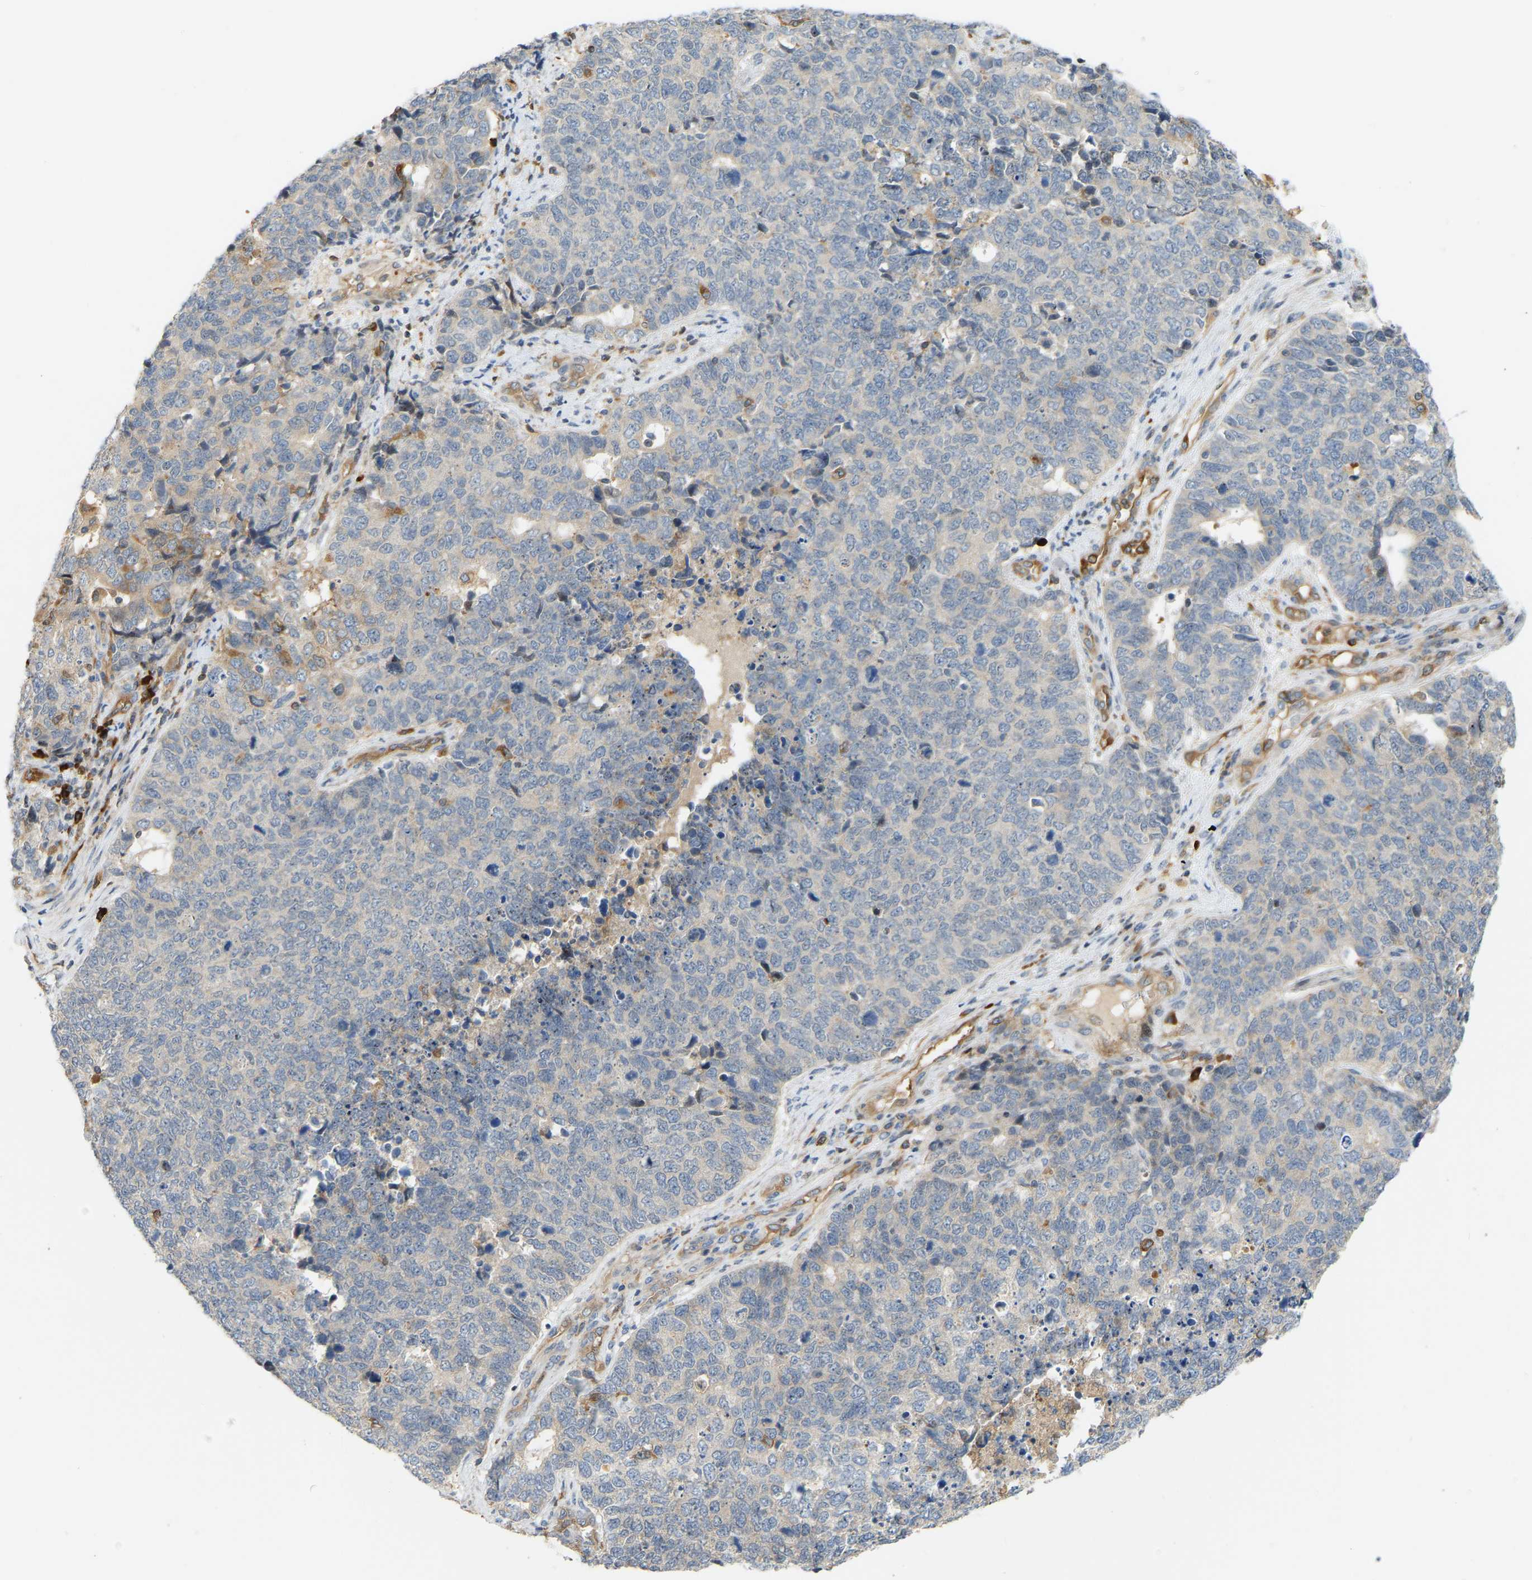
{"staining": {"intensity": "moderate", "quantity": "<25%", "location": "cytoplasmic/membranous"}, "tissue": "cervical cancer", "cell_type": "Tumor cells", "image_type": "cancer", "snomed": [{"axis": "morphology", "description": "Squamous cell carcinoma, NOS"}, {"axis": "topography", "description": "Cervix"}], "caption": "Moderate cytoplasmic/membranous staining is seen in about <25% of tumor cells in cervical squamous cell carcinoma. (DAB = brown stain, brightfield microscopy at high magnification).", "gene": "PLCG2", "patient": {"sex": "female", "age": 63}}